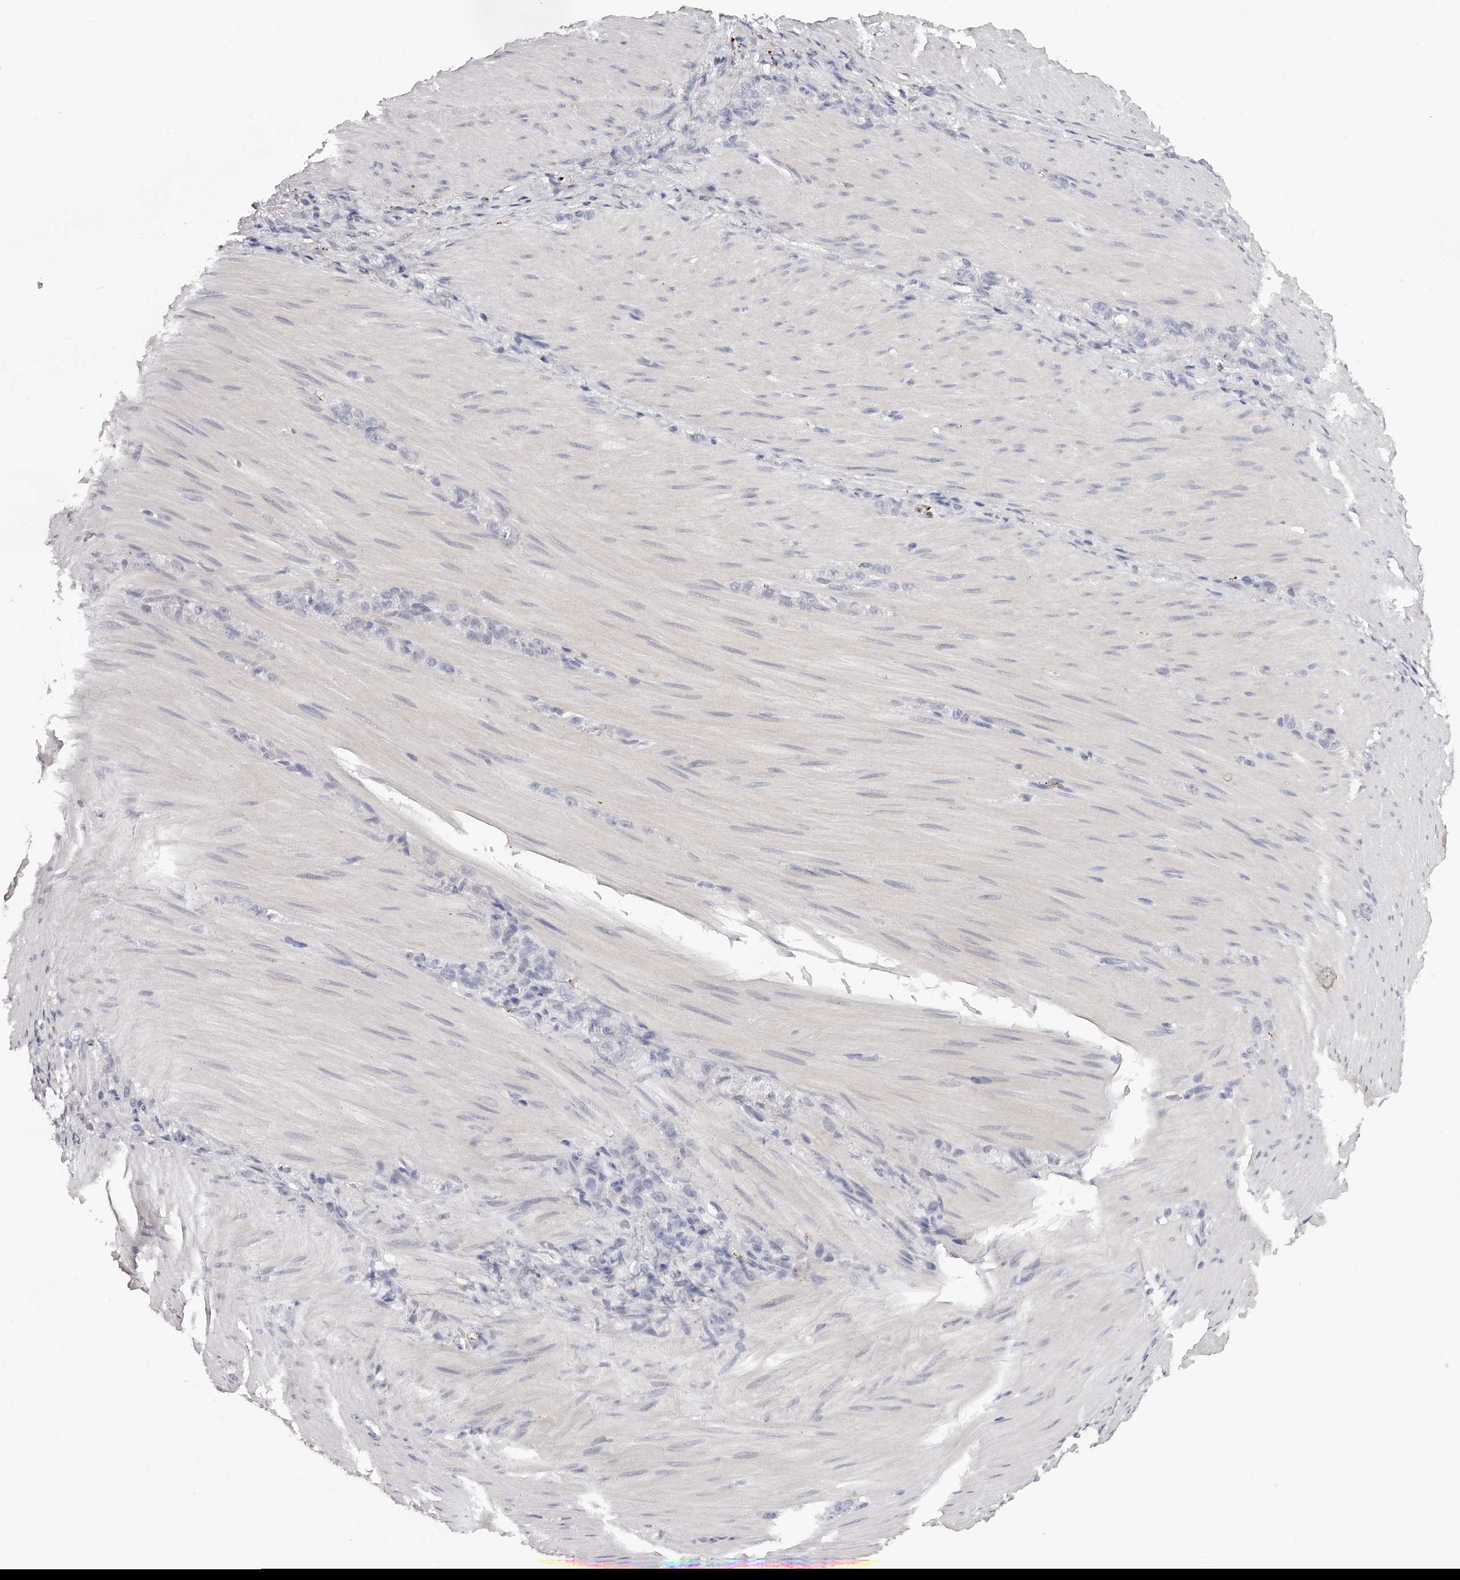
{"staining": {"intensity": "negative", "quantity": "none", "location": "none"}, "tissue": "stomach cancer", "cell_type": "Tumor cells", "image_type": "cancer", "snomed": [{"axis": "morphology", "description": "Normal tissue, NOS"}, {"axis": "morphology", "description": "Adenocarcinoma, NOS"}, {"axis": "topography", "description": "Stomach"}], "caption": "Immunohistochemistry (IHC) photomicrograph of human stomach adenocarcinoma stained for a protein (brown), which demonstrates no expression in tumor cells.", "gene": "SLC35D3", "patient": {"sex": "male", "age": 82}}